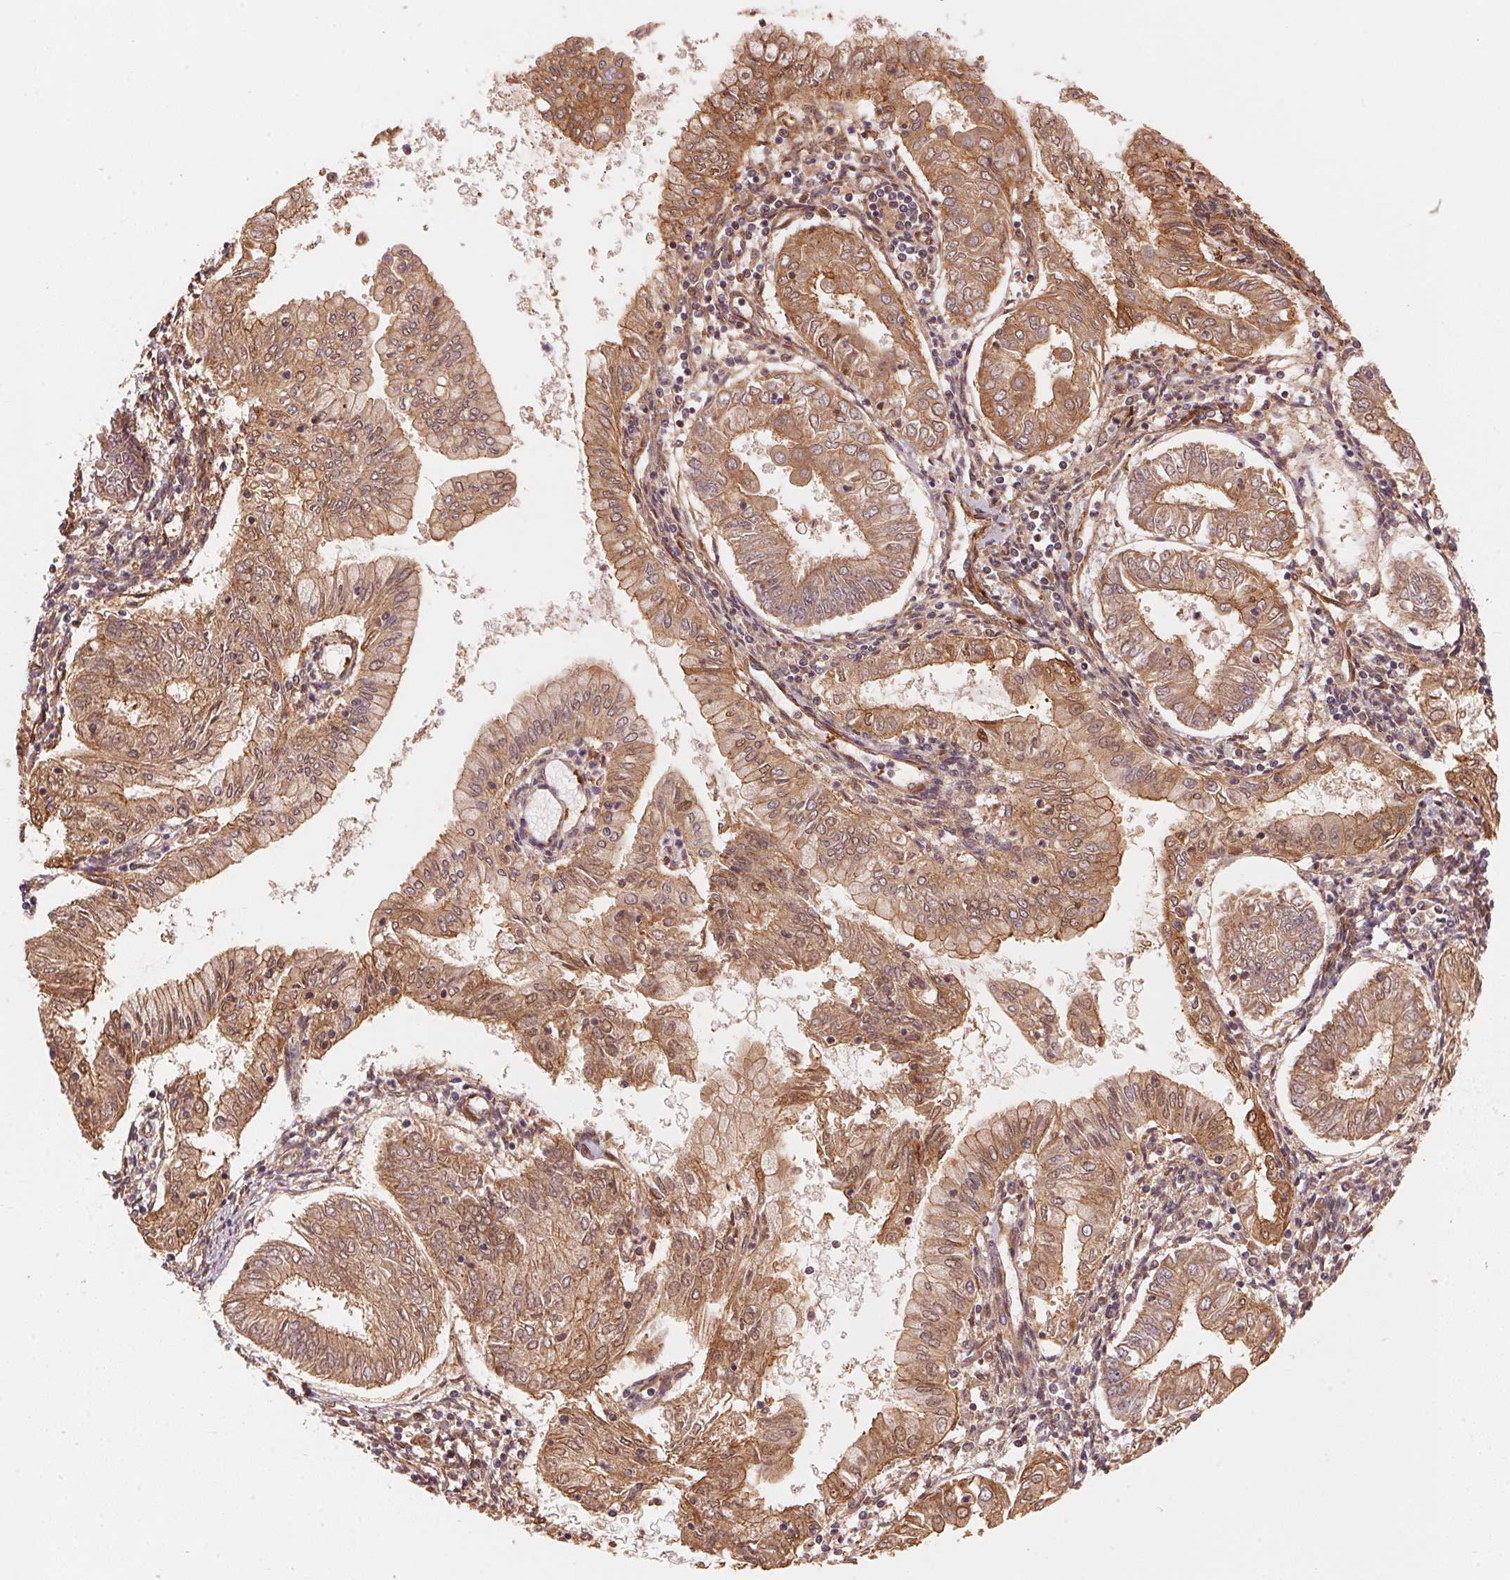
{"staining": {"intensity": "moderate", "quantity": ">75%", "location": "cytoplasmic/membranous,nuclear"}, "tissue": "endometrial cancer", "cell_type": "Tumor cells", "image_type": "cancer", "snomed": [{"axis": "morphology", "description": "Adenocarcinoma, NOS"}, {"axis": "topography", "description": "Endometrium"}], "caption": "A histopathology image showing moderate cytoplasmic/membranous and nuclear expression in approximately >75% of tumor cells in adenocarcinoma (endometrial), as visualized by brown immunohistochemical staining.", "gene": "TNIP2", "patient": {"sex": "female", "age": 68}}